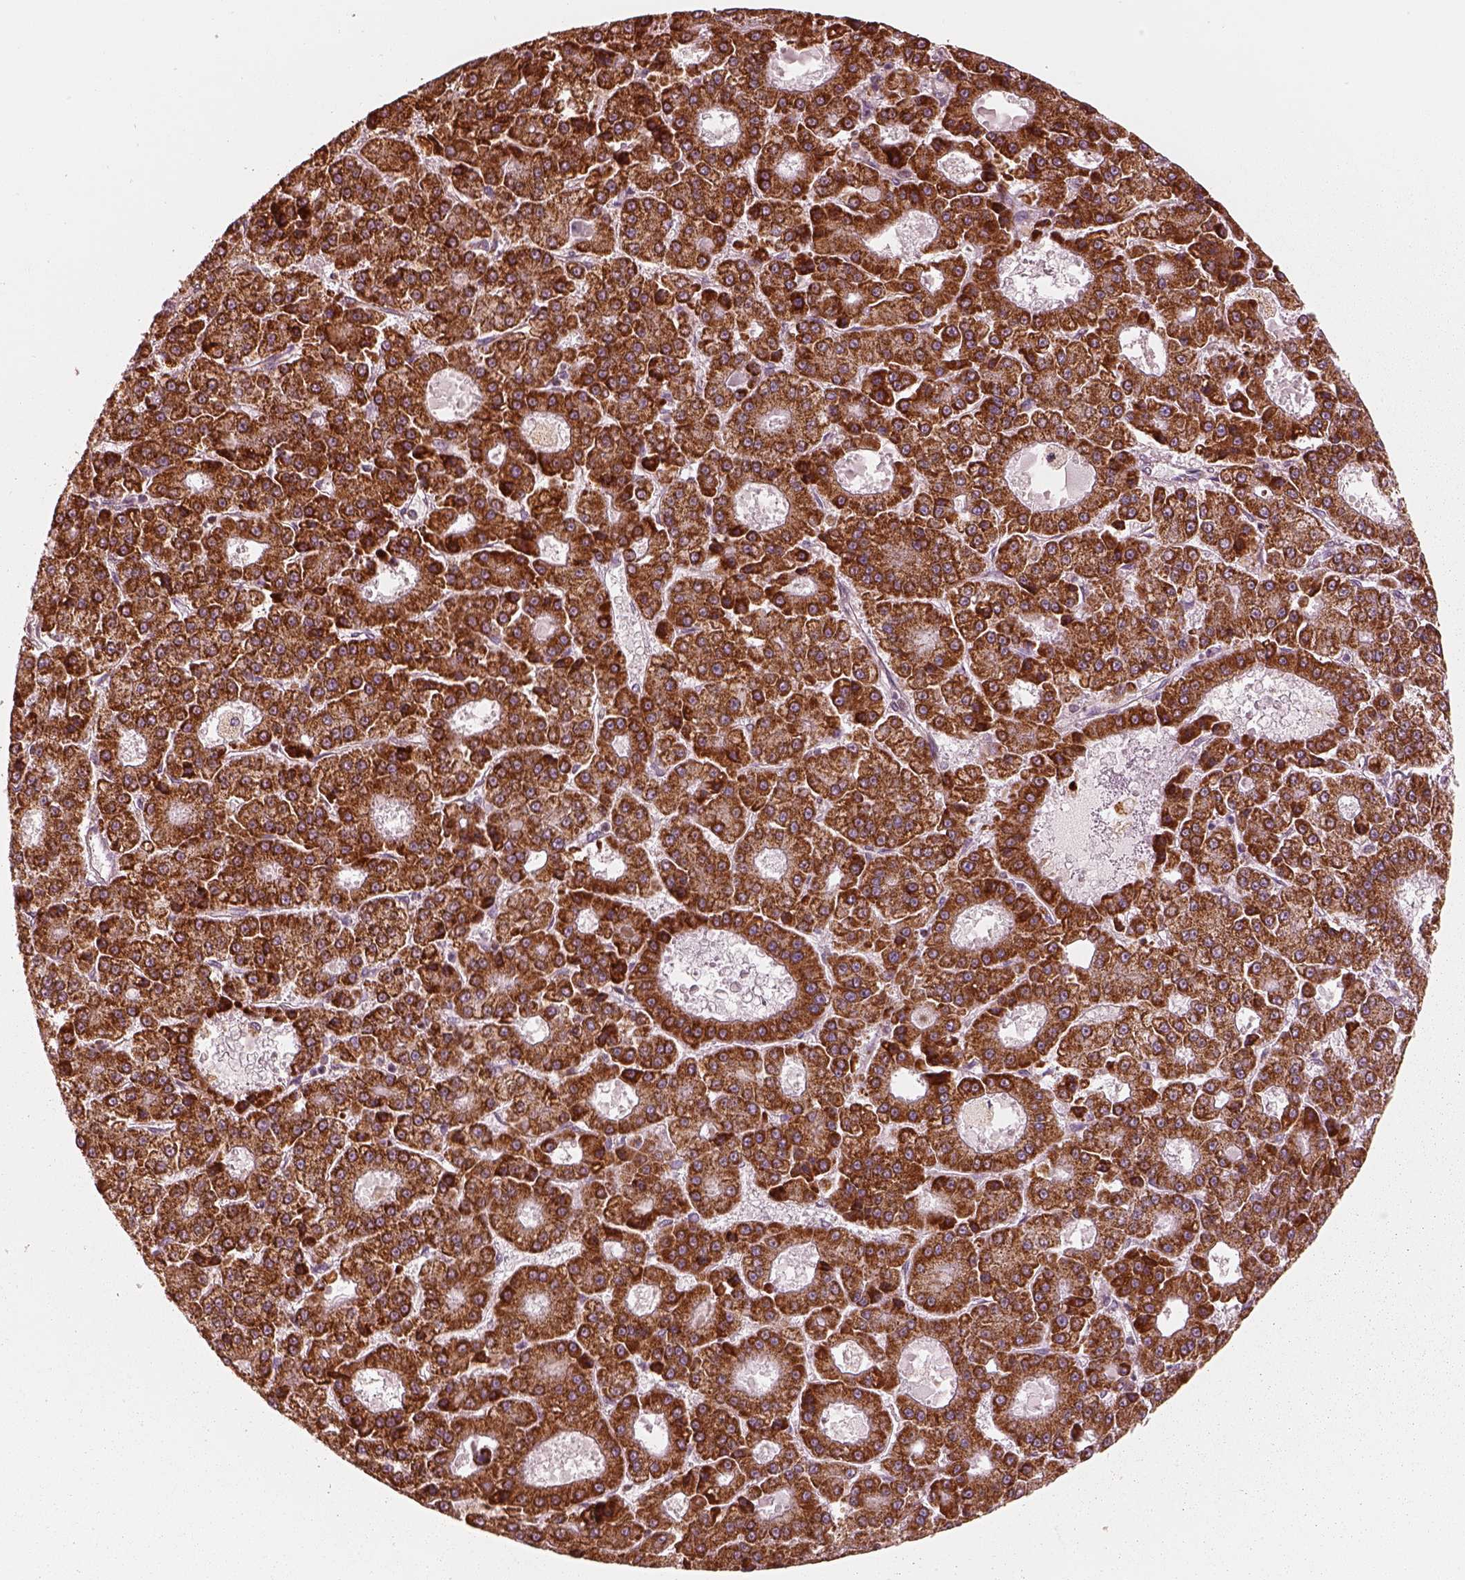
{"staining": {"intensity": "strong", "quantity": ">75%", "location": "cytoplasmic/membranous"}, "tissue": "liver cancer", "cell_type": "Tumor cells", "image_type": "cancer", "snomed": [{"axis": "morphology", "description": "Carcinoma, Hepatocellular, NOS"}, {"axis": "topography", "description": "Liver"}], "caption": "IHC (DAB) staining of human liver cancer exhibits strong cytoplasmic/membranous protein positivity in approximately >75% of tumor cells.", "gene": "ENTPD6", "patient": {"sex": "male", "age": 70}}